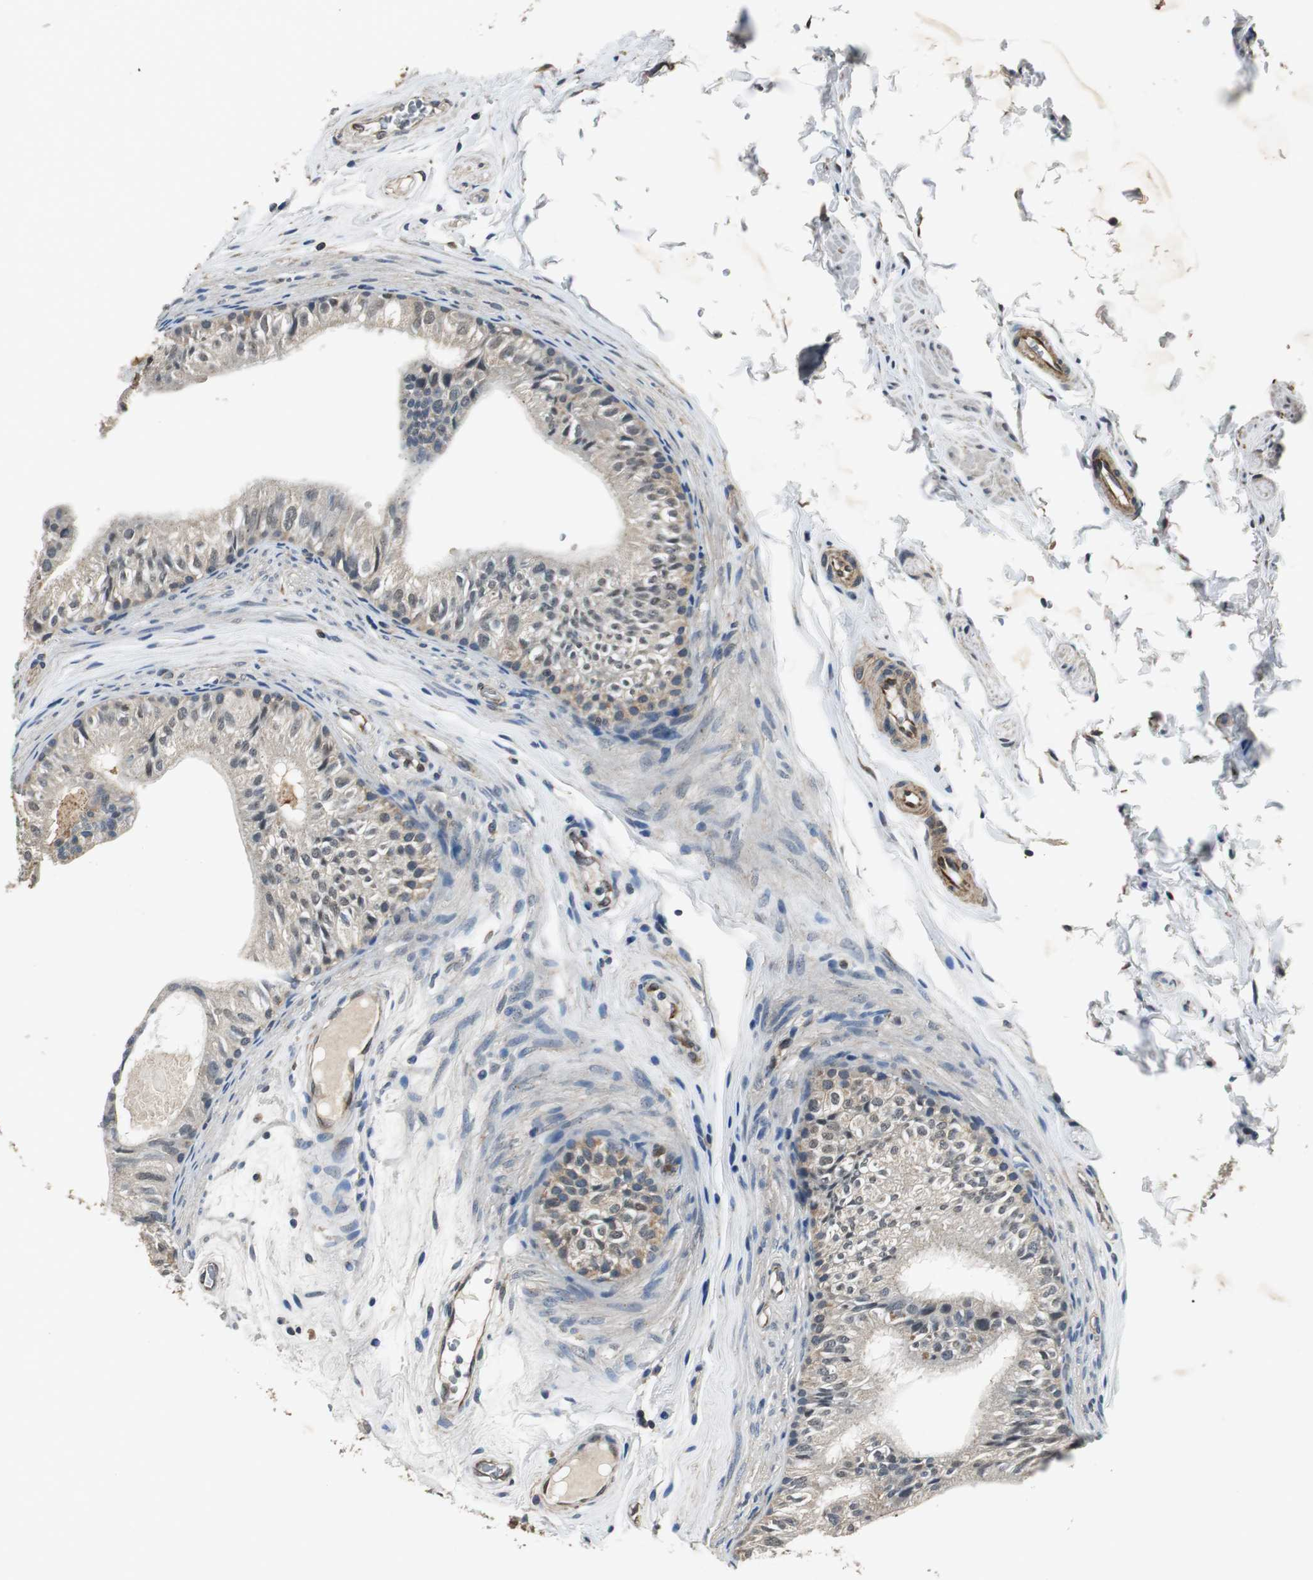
{"staining": {"intensity": "moderate", "quantity": ">75%", "location": "cytoplasmic/membranous"}, "tissue": "epididymis", "cell_type": "Glandular cells", "image_type": "normal", "snomed": [{"axis": "morphology", "description": "Normal tissue, NOS"}, {"axis": "topography", "description": "Testis"}, {"axis": "topography", "description": "Epididymis"}], "caption": "Immunohistochemistry micrograph of unremarkable epididymis: epididymis stained using immunohistochemistry shows medium levels of moderate protein expression localized specifically in the cytoplasmic/membranous of glandular cells, appearing as a cytoplasmic/membranous brown color.", "gene": "PSMB4", "patient": {"sex": "male", "age": 36}}